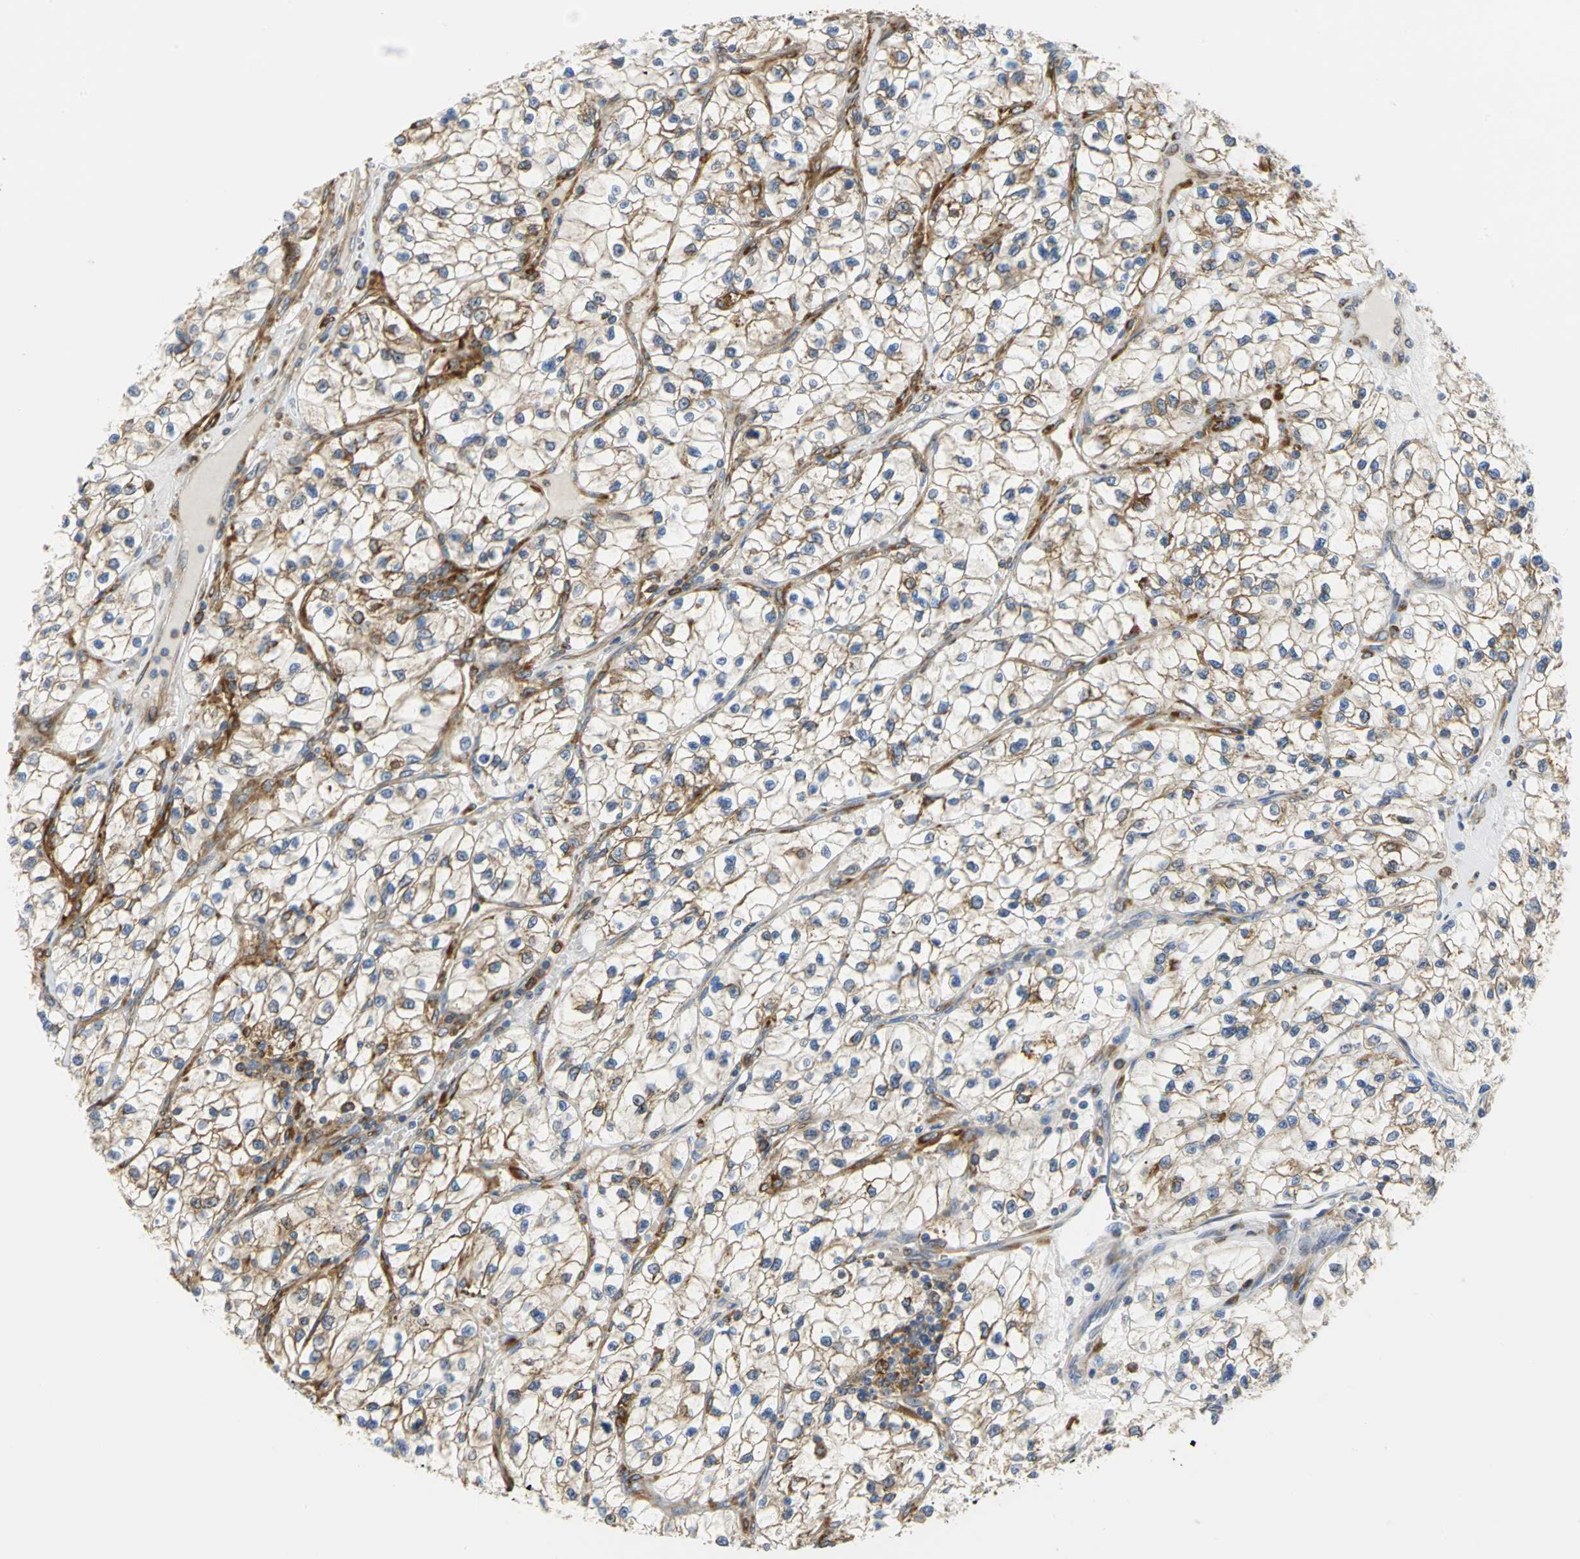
{"staining": {"intensity": "moderate", "quantity": "25%-75%", "location": "cytoplasmic/membranous"}, "tissue": "renal cancer", "cell_type": "Tumor cells", "image_type": "cancer", "snomed": [{"axis": "morphology", "description": "Adenocarcinoma, NOS"}, {"axis": "topography", "description": "Kidney"}], "caption": "Immunohistochemistry (IHC) micrograph of neoplastic tissue: renal cancer stained using immunohistochemistry displays medium levels of moderate protein expression localized specifically in the cytoplasmic/membranous of tumor cells, appearing as a cytoplasmic/membranous brown color.", "gene": "YBX1", "patient": {"sex": "female", "age": 57}}